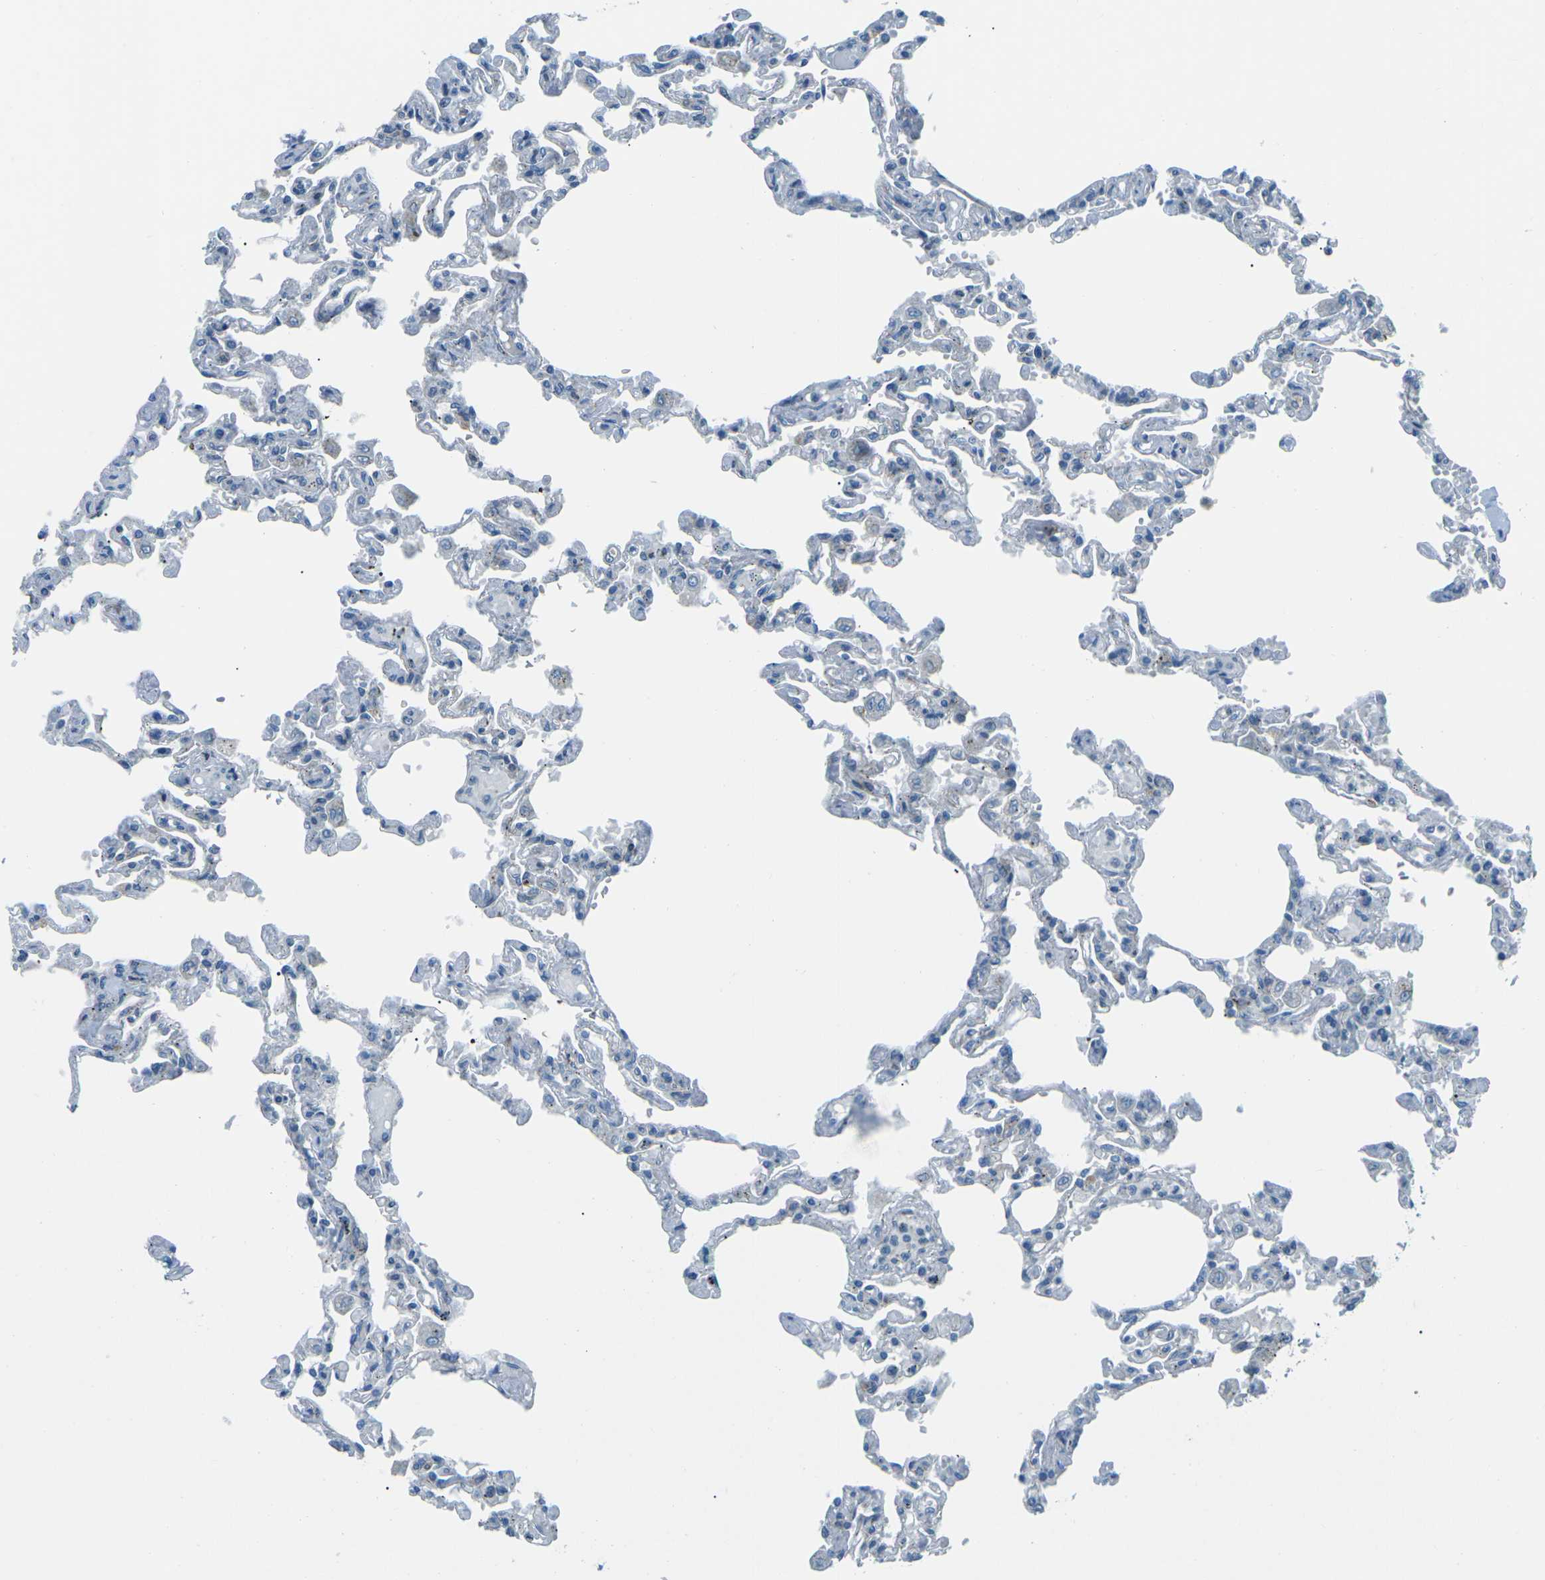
{"staining": {"intensity": "negative", "quantity": "none", "location": "none"}, "tissue": "lung", "cell_type": "Alveolar cells", "image_type": "normal", "snomed": [{"axis": "morphology", "description": "Normal tissue, NOS"}, {"axis": "topography", "description": "Lung"}], "caption": "Protein analysis of normal lung displays no significant positivity in alveolar cells. The staining is performed using DAB brown chromogen with nuclei counter-stained in using hematoxylin.", "gene": "PRKCA", "patient": {"sex": "male", "age": 21}}